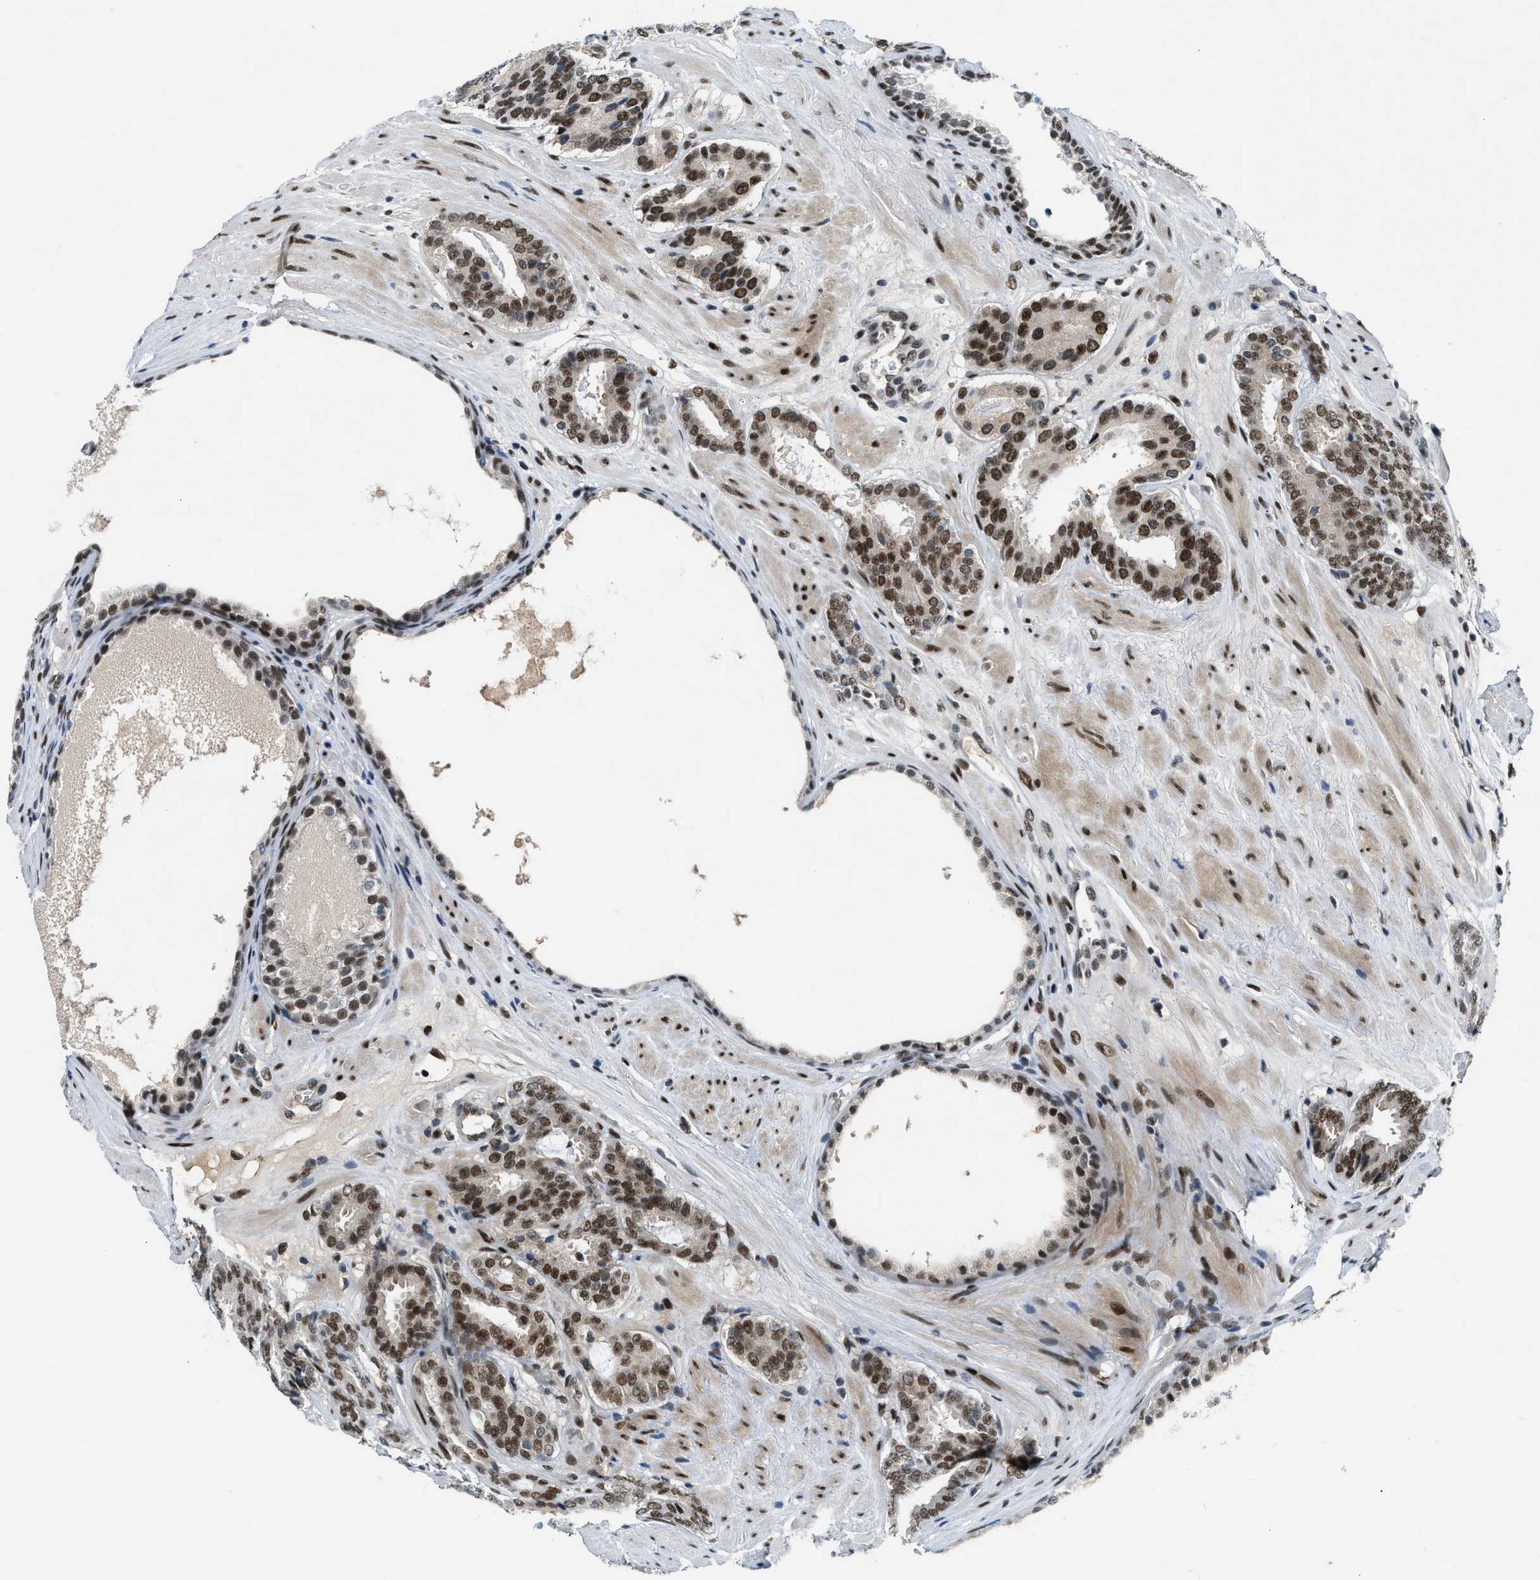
{"staining": {"intensity": "strong", "quantity": ">75%", "location": "nuclear"}, "tissue": "prostate cancer", "cell_type": "Tumor cells", "image_type": "cancer", "snomed": [{"axis": "morphology", "description": "Adenocarcinoma, Low grade"}, {"axis": "topography", "description": "Prostate"}], "caption": "High-magnification brightfield microscopy of prostate low-grade adenocarcinoma stained with DAB (3,3'-diaminobenzidine) (brown) and counterstained with hematoxylin (blue). tumor cells exhibit strong nuclear positivity is identified in approximately>75% of cells. (brown staining indicates protein expression, while blue staining denotes nuclei).", "gene": "NCOA1", "patient": {"sex": "male", "age": 69}}